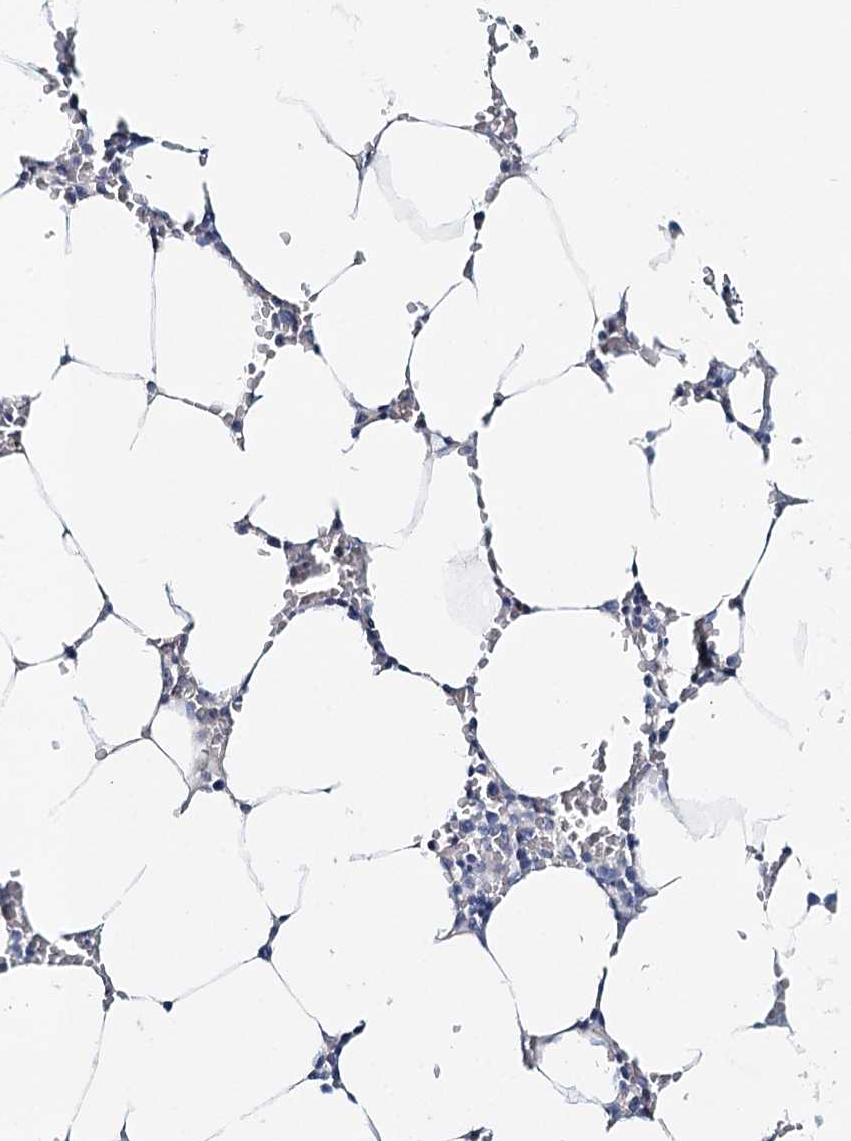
{"staining": {"intensity": "negative", "quantity": "none", "location": "none"}, "tissue": "bone marrow", "cell_type": "Hematopoietic cells", "image_type": "normal", "snomed": [{"axis": "morphology", "description": "Normal tissue, NOS"}, {"axis": "topography", "description": "Bone marrow"}], "caption": "High power microscopy photomicrograph of an immunohistochemistry (IHC) photomicrograph of unremarkable bone marrow, revealing no significant expression in hematopoietic cells.", "gene": "RBM43", "patient": {"sex": "male", "age": 70}}